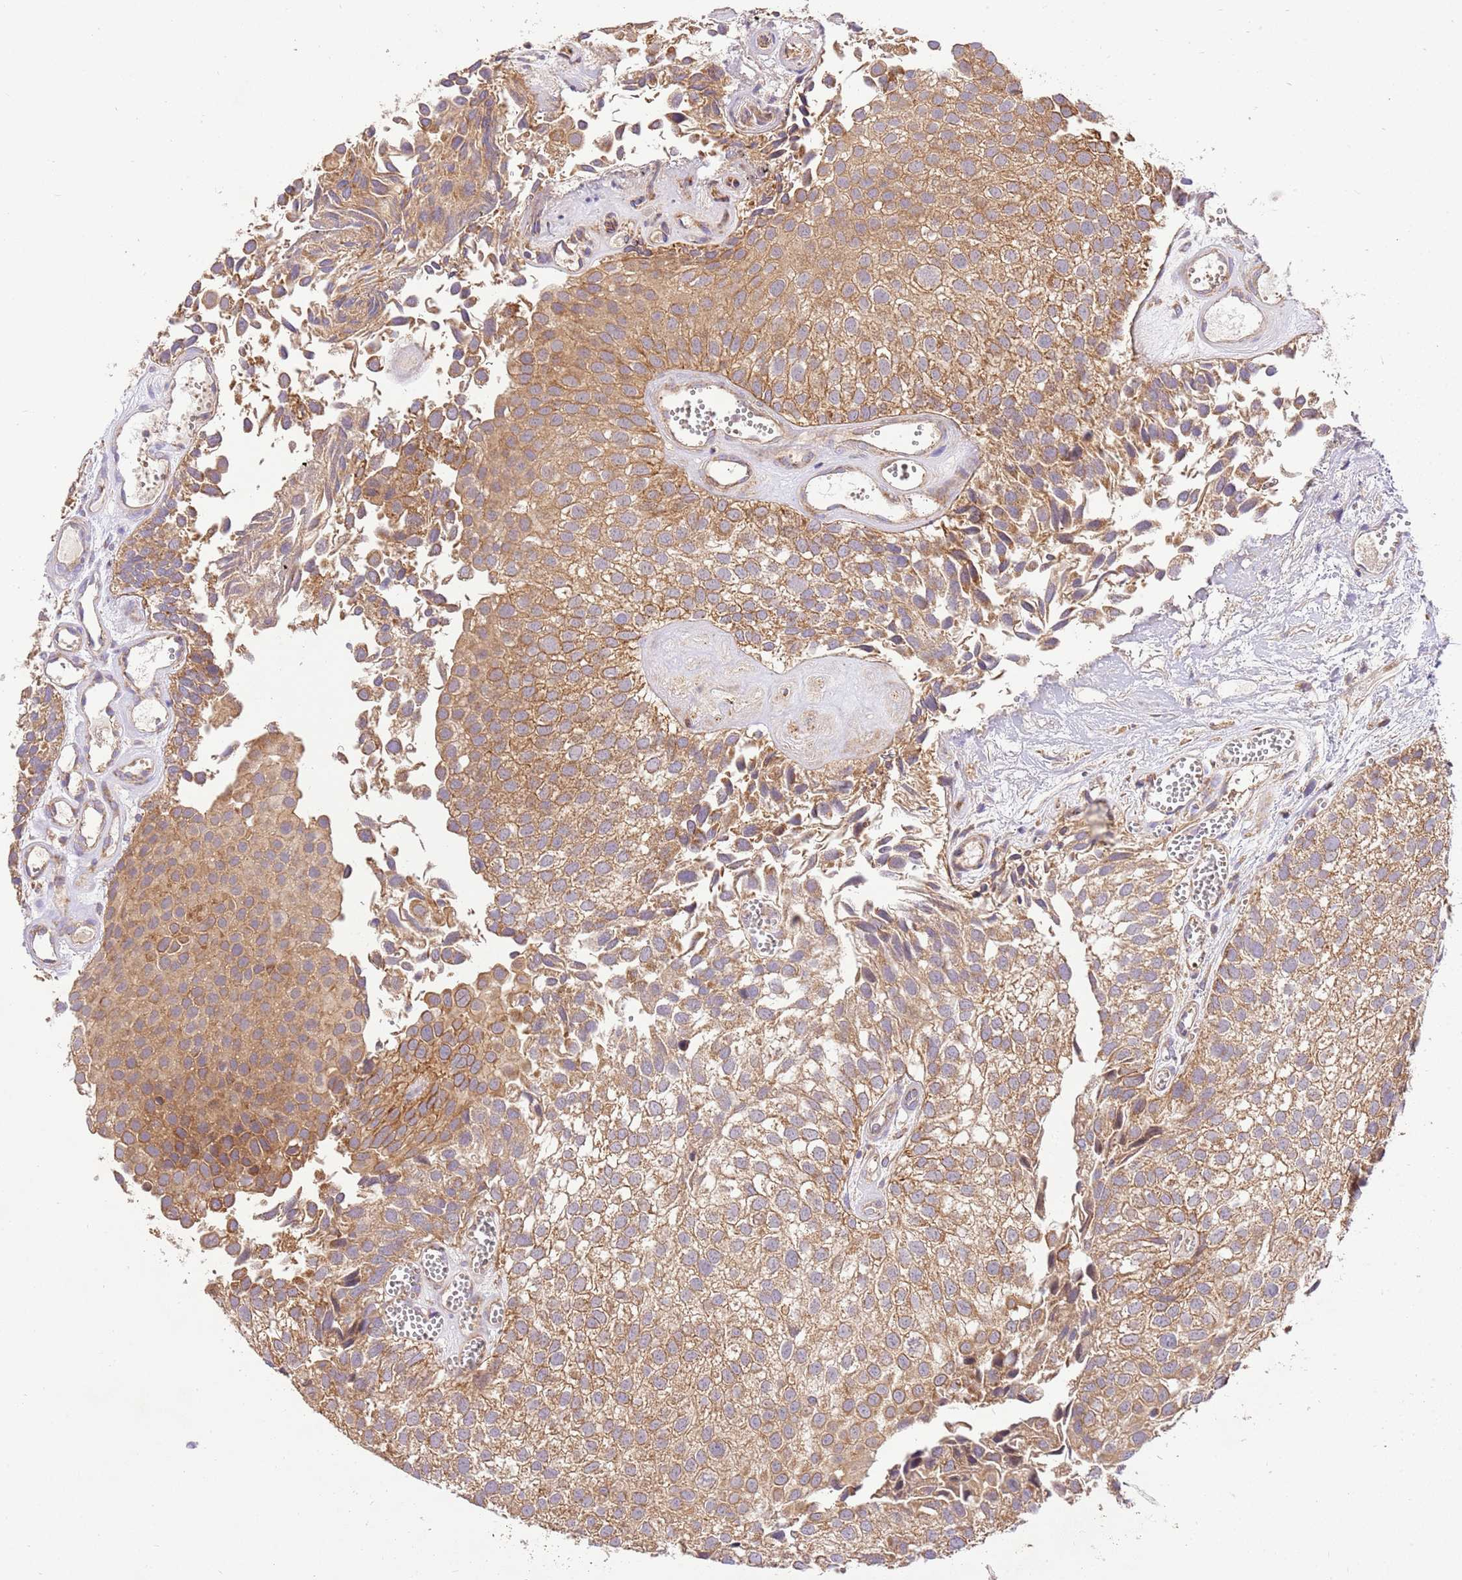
{"staining": {"intensity": "moderate", "quantity": ">75%", "location": "cytoplasmic/membranous"}, "tissue": "urothelial cancer", "cell_type": "Tumor cells", "image_type": "cancer", "snomed": [{"axis": "morphology", "description": "Urothelial carcinoma, Low grade"}, {"axis": "topography", "description": "Urinary bladder"}], "caption": "The immunohistochemical stain highlights moderate cytoplasmic/membranous positivity in tumor cells of urothelial cancer tissue. Nuclei are stained in blue.", "gene": "SPATA2L", "patient": {"sex": "male", "age": 88}}